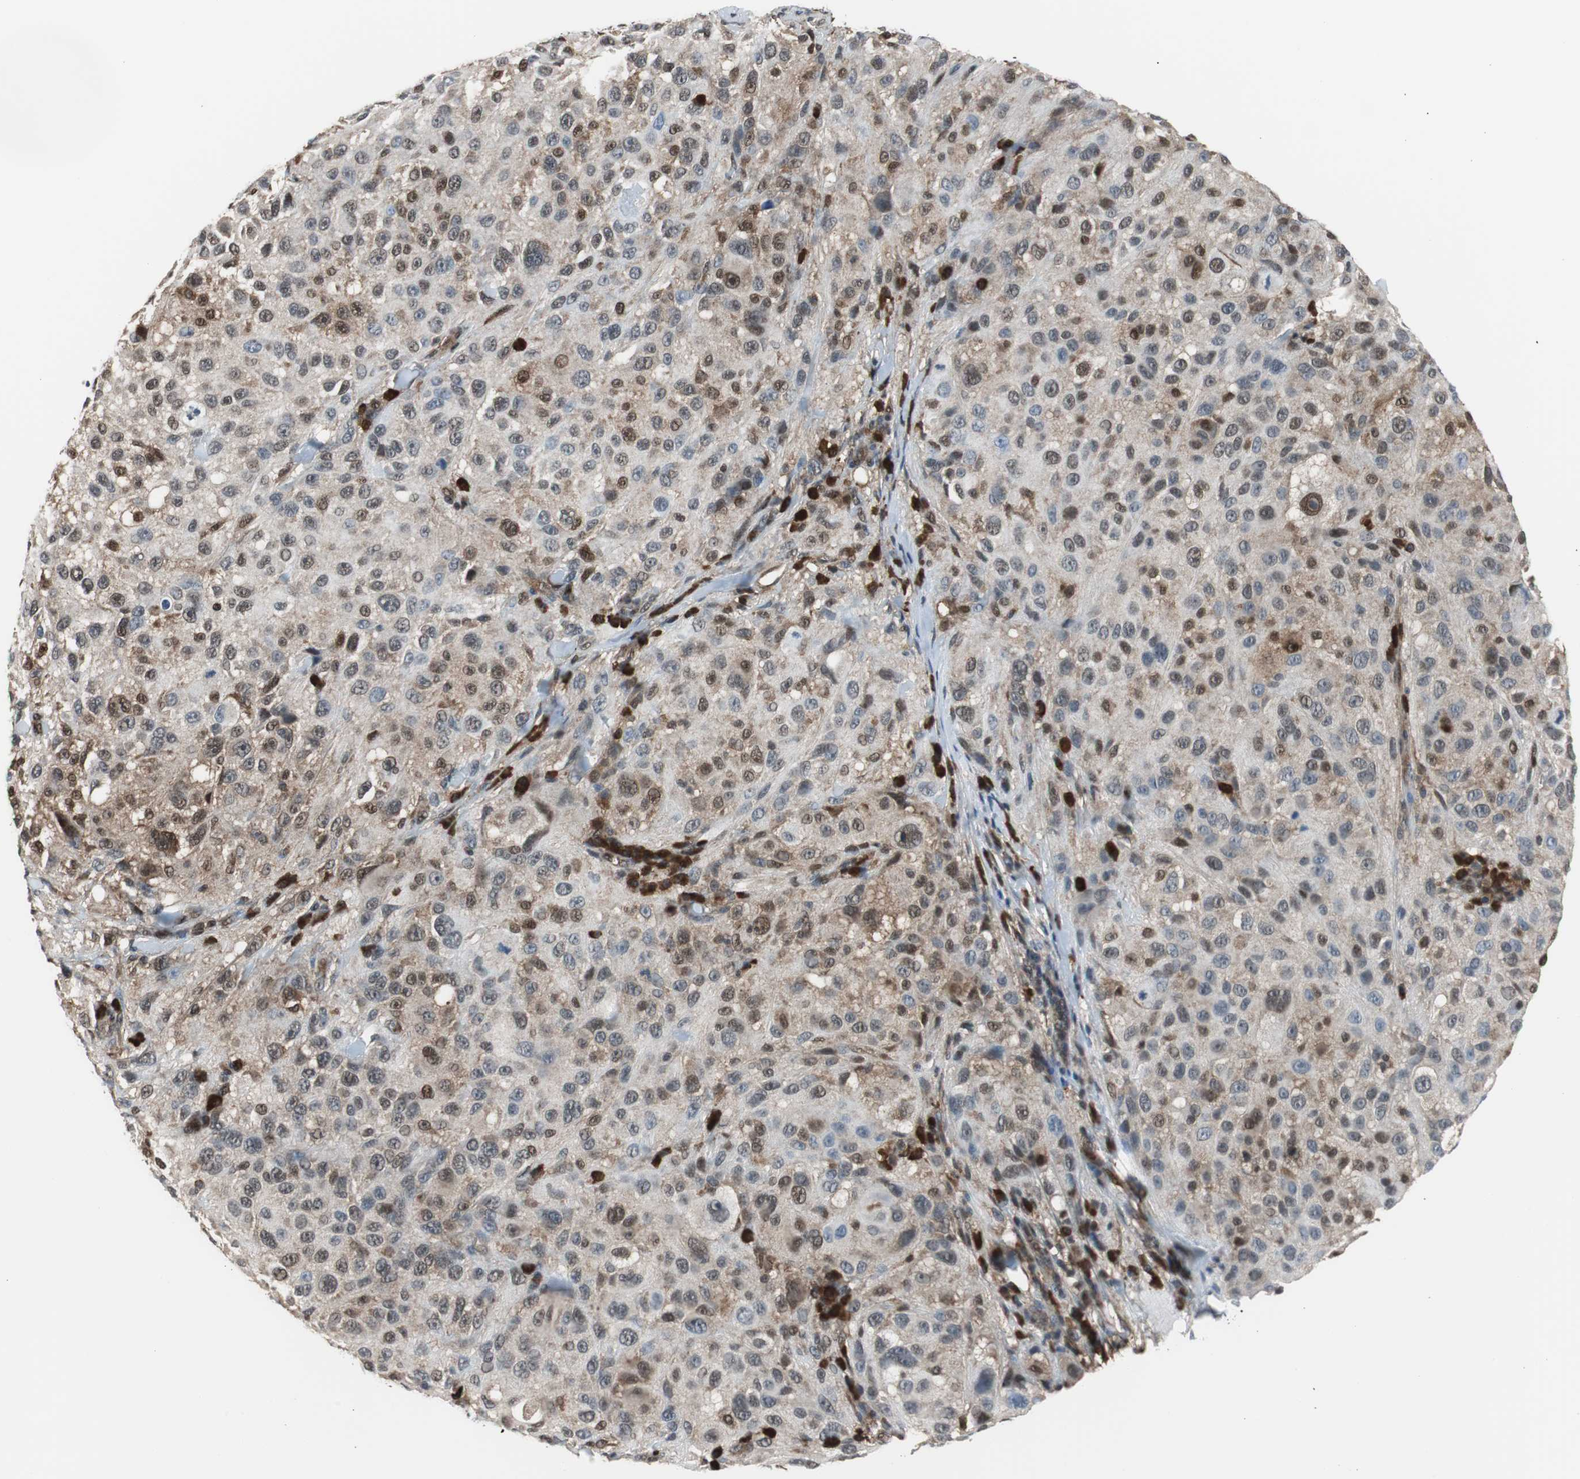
{"staining": {"intensity": "weak", "quantity": ">75%", "location": "cytoplasmic/membranous,nuclear"}, "tissue": "melanoma", "cell_type": "Tumor cells", "image_type": "cancer", "snomed": [{"axis": "morphology", "description": "Necrosis, NOS"}, {"axis": "morphology", "description": "Malignant melanoma, NOS"}, {"axis": "topography", "description": "Skin"}], "caption": "About >75% of tumor cells in malignant melanoma display weak cytoplasmic/membranous and nuclear protein positivity as visualized by brown immunohistochemical staining.", "gene": "VCP", "patient": {"sex": "female", "age": 87}}